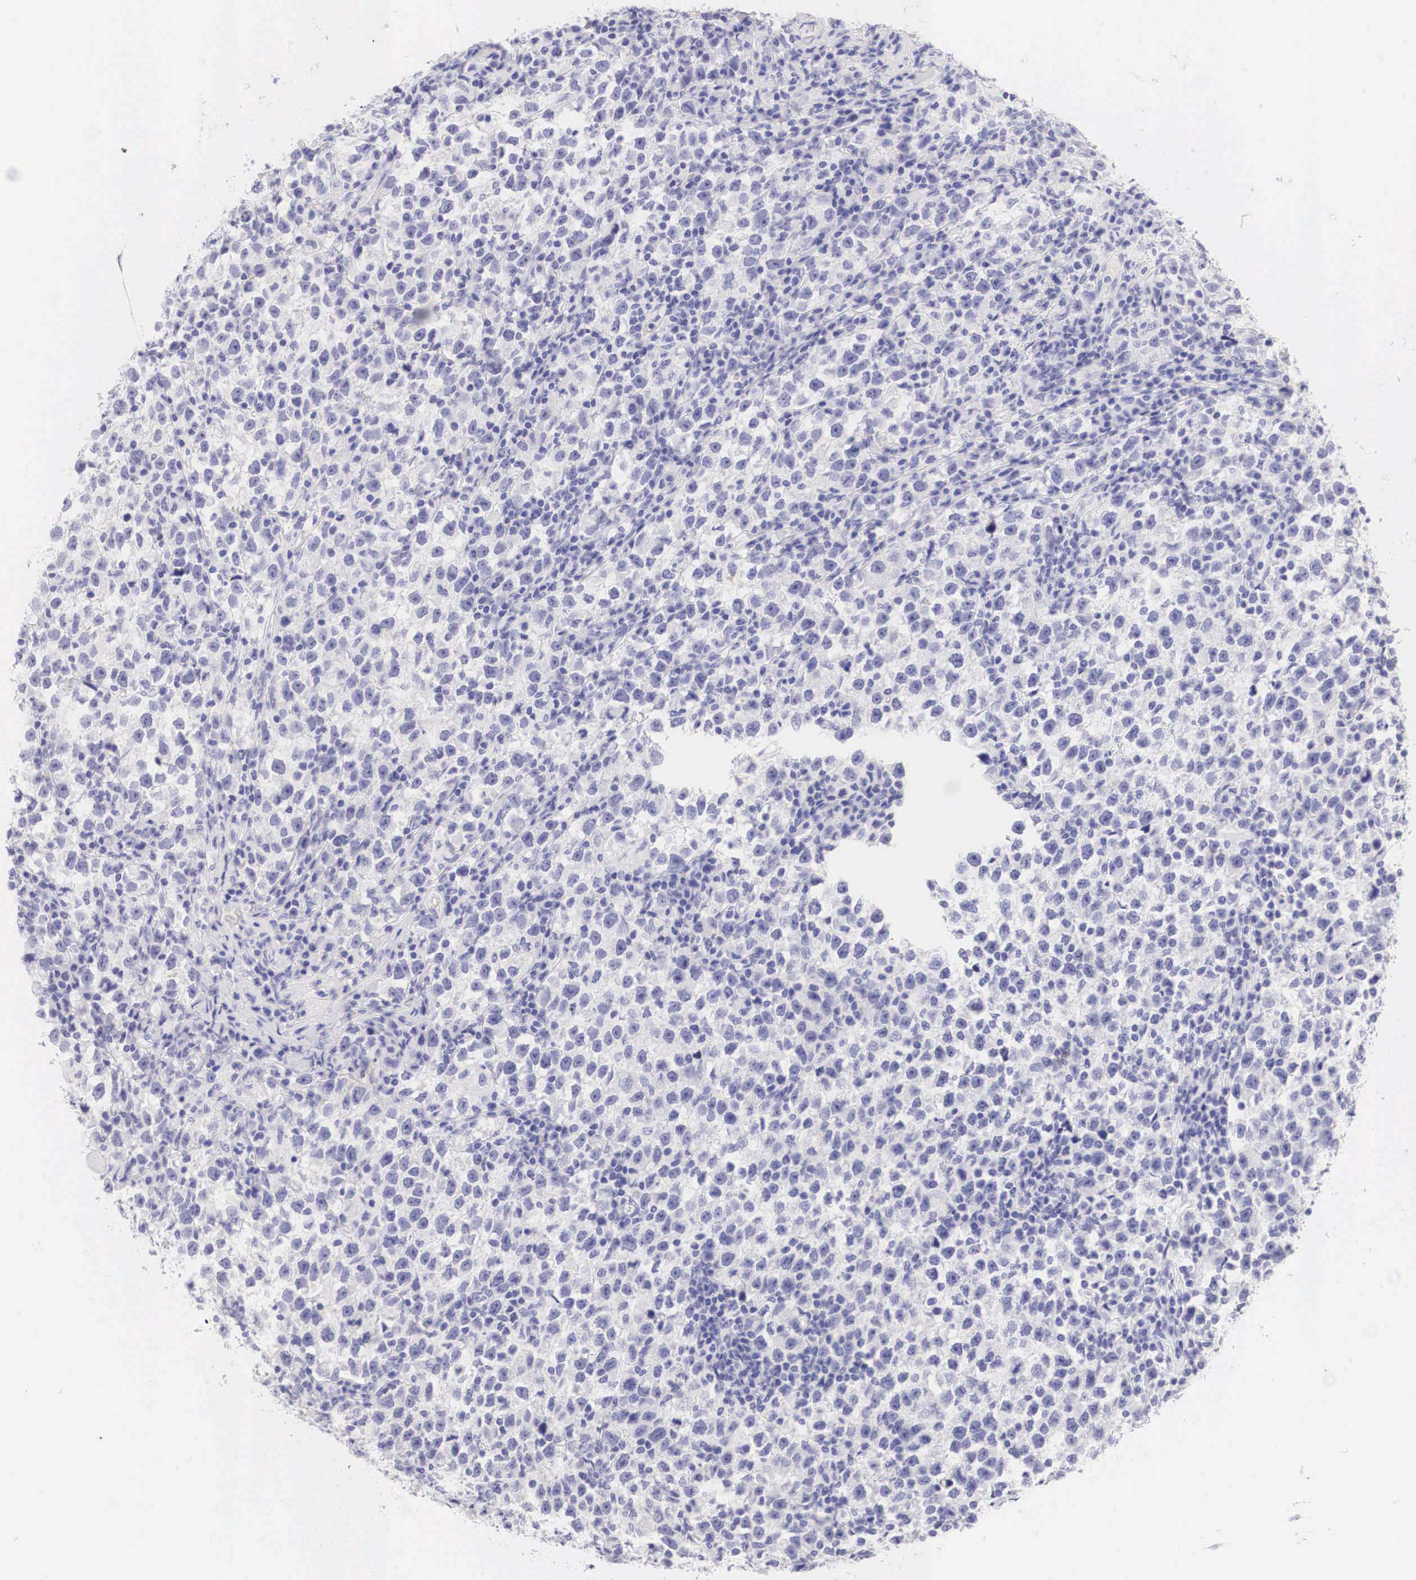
{"staining": {"intensity": "negative", "quantity": "none", "location": "none"}, "tissue": "testis cancer", "cell_type": "Tumor cells", "image_type": "cancer", "snomed": [{"axis": "morphology", "description": "Seminoma, NOS"}, {"axis": "topography", "description": "Testis"}], "caption": "Micrograph shows no significant protein staining in tumor cells of testis cancer (seminoma). (Immunohistochemistry (ihc), brightfield microscopy, high magnification).", "gene": "TYR", "patient": {"sex": "male", "age": 43}}